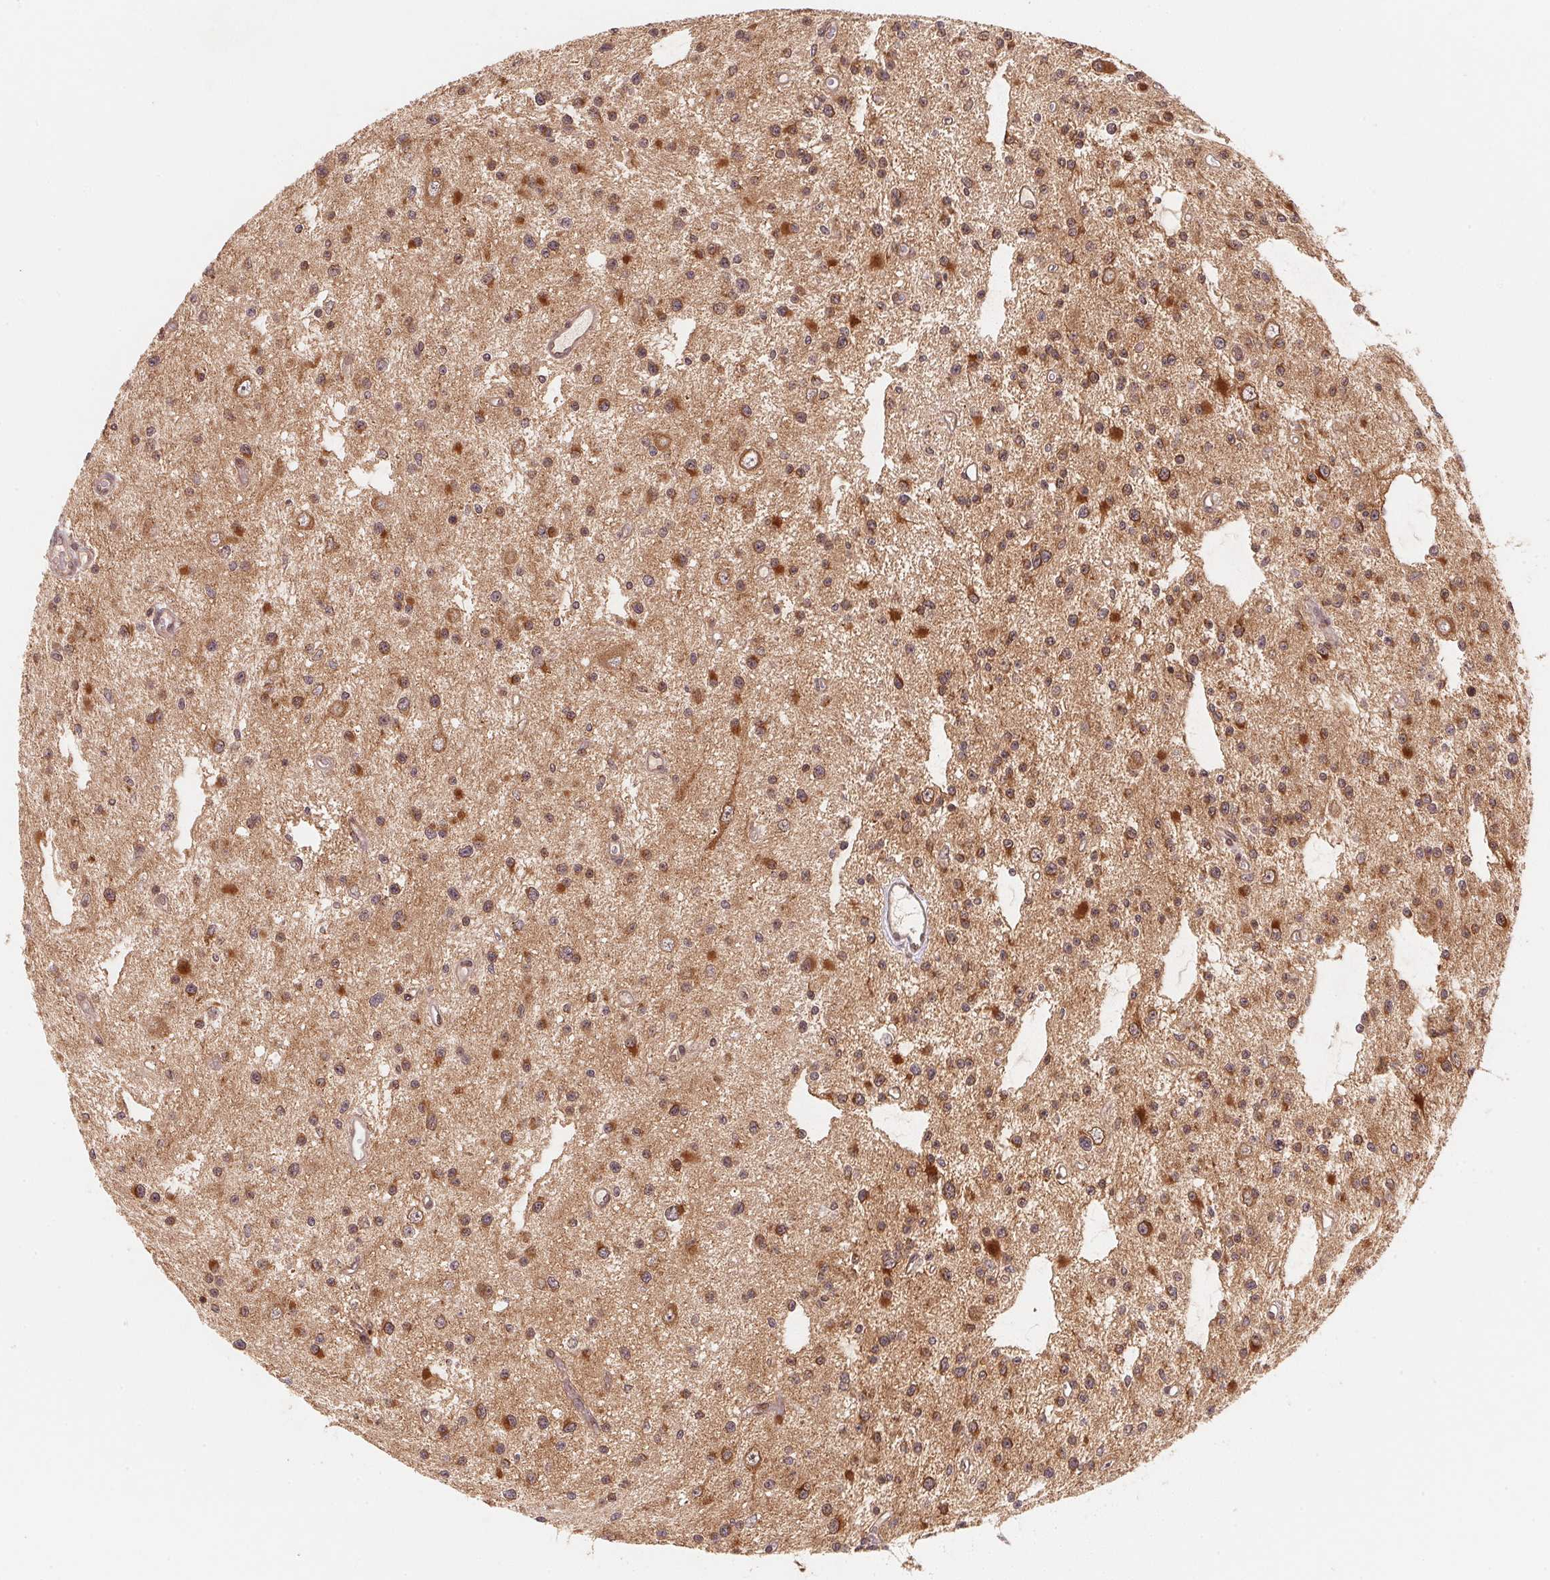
{"staining": {"intensity": "moderate", "quantity": ">75%", "location": "cytoplasmic/membranous,nuclear"}, "tissue": "glioma", "cell_type": "Tumor cells", "image_type": "cancer", "snomed": [{"axis": "morphology", "description": "Glioma, malignant, Low grade"}, {"axis": "topography", "description": "Brain"}], "caption": "Protein analysis of glioma tissue reveals moderate cytoplasmic/membranous and nuclear expression in about >75% of tumor cells.", "gene": "CCDC102B", "patient": {"sex": "male", "age": 43}}